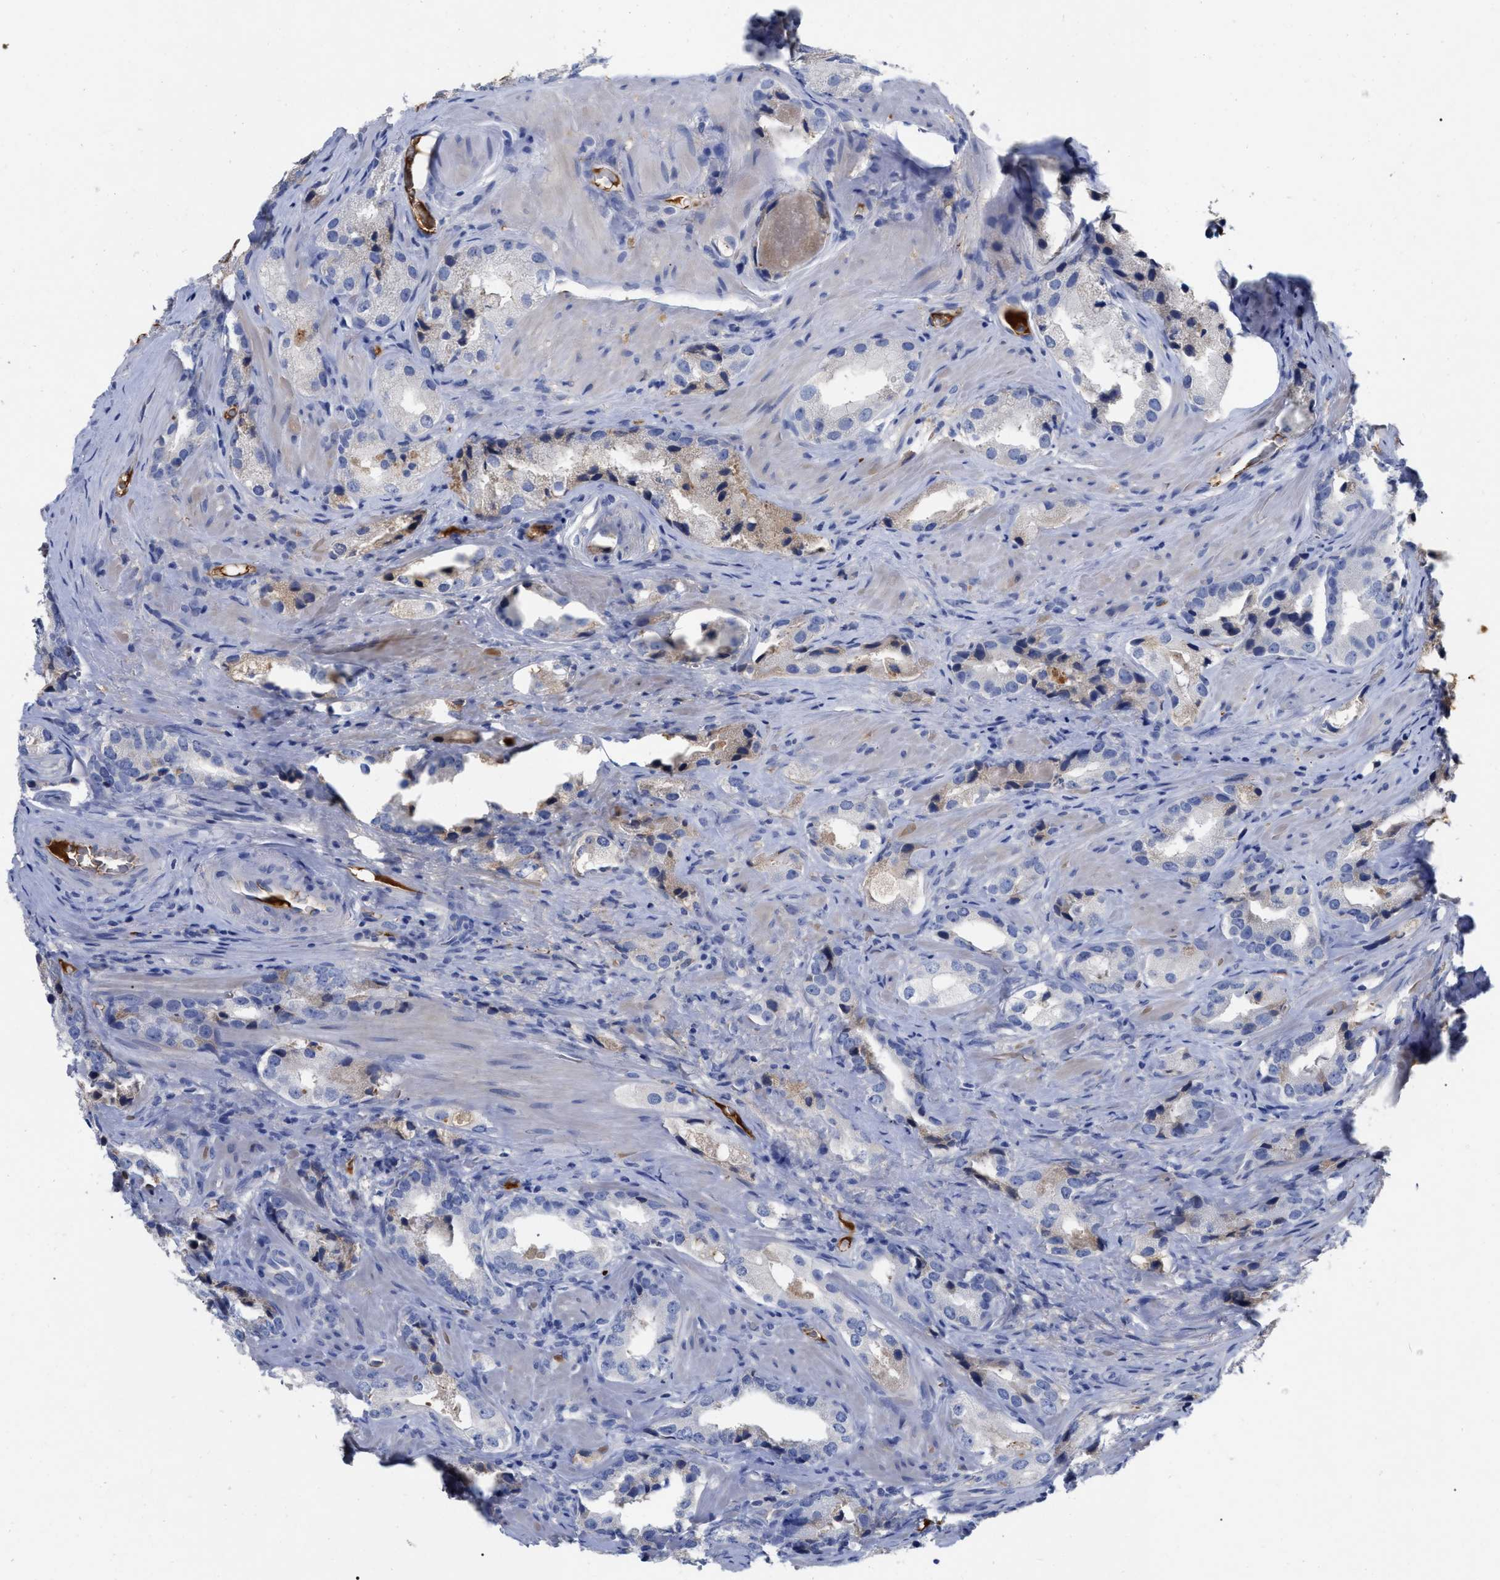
{"staining": {"intensity": "weak", "quantity": "<25%", "location": "cytoplasmic/membranous"}, "tissue": "prostate cancer", "cell_type": "Tumor cells", "image_type": "cancer", "snomed": [{"axis": "morphology", "description": "Adenocarcinoma, High grade"}, {"axis": "topography", "description": "Prostate"}], "caption": "Photomicrograph shows no protein expression in tumor cells of prostate cancer tissue.", "gene": "IGHV5-51", "patient": {"sex": "male", "age": 63}}